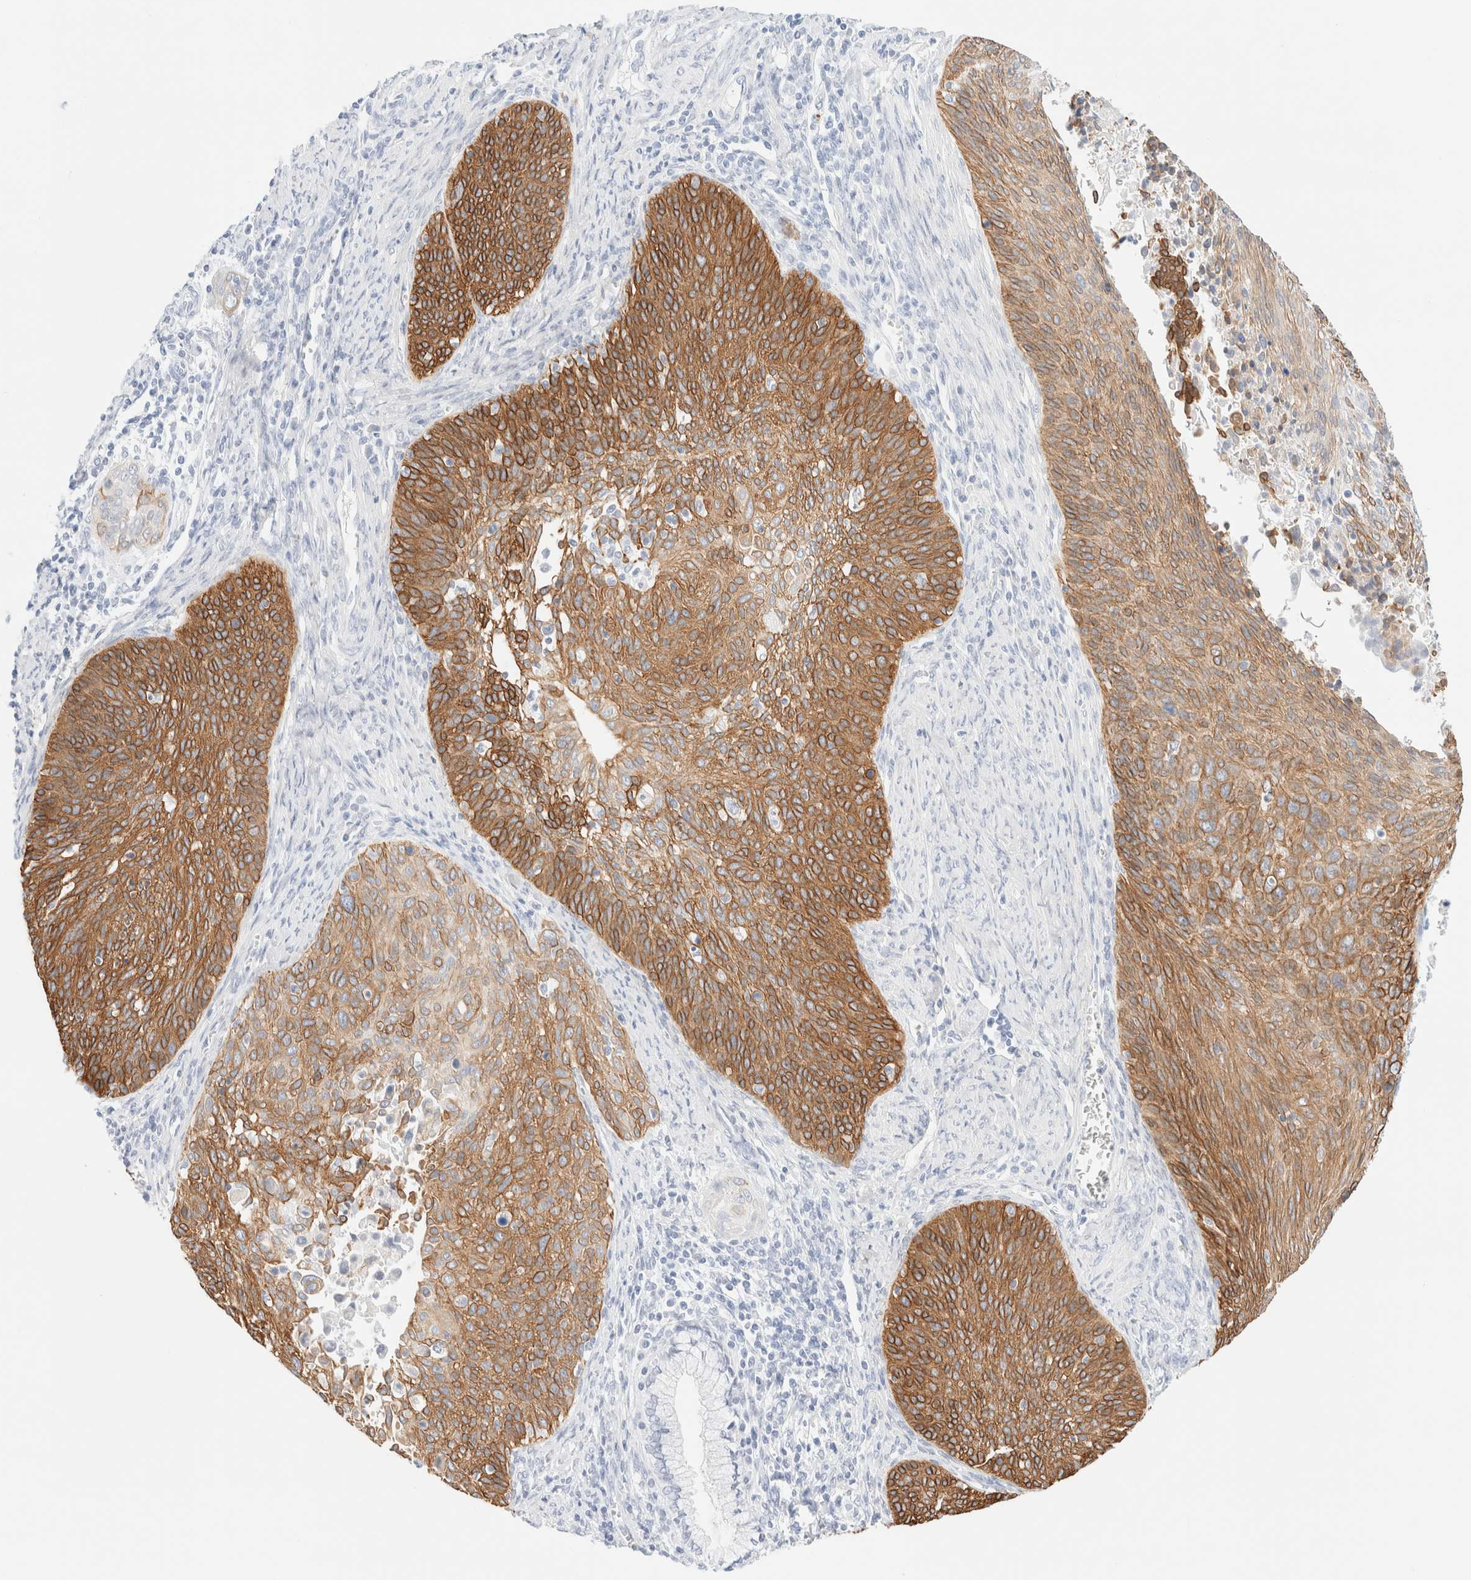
{"staining": {"intensity": "moderate", "quantity": "25%-75%", "location": "cytoplasmic/membranous"}, "tissue": "cervical cancer", "cell_type": "Tumor cells", "image_type": "cancer", "snomed": [{"axis": "morphology", "description": "Squamous cell carcinoma, NOS"}, {"axis": "topography", "description": "Cervix"}], "caption": "This image exhibits squamous cell carcinoma (cervical) stained with IHC to label a protein in brown. The cytoplasmic/membranous of tumor cells show moderate positivity for the protein. Nuclei are counter-stained blue.", "gene": "KRT15", "patient": {"sex": "female", "age": 55}}